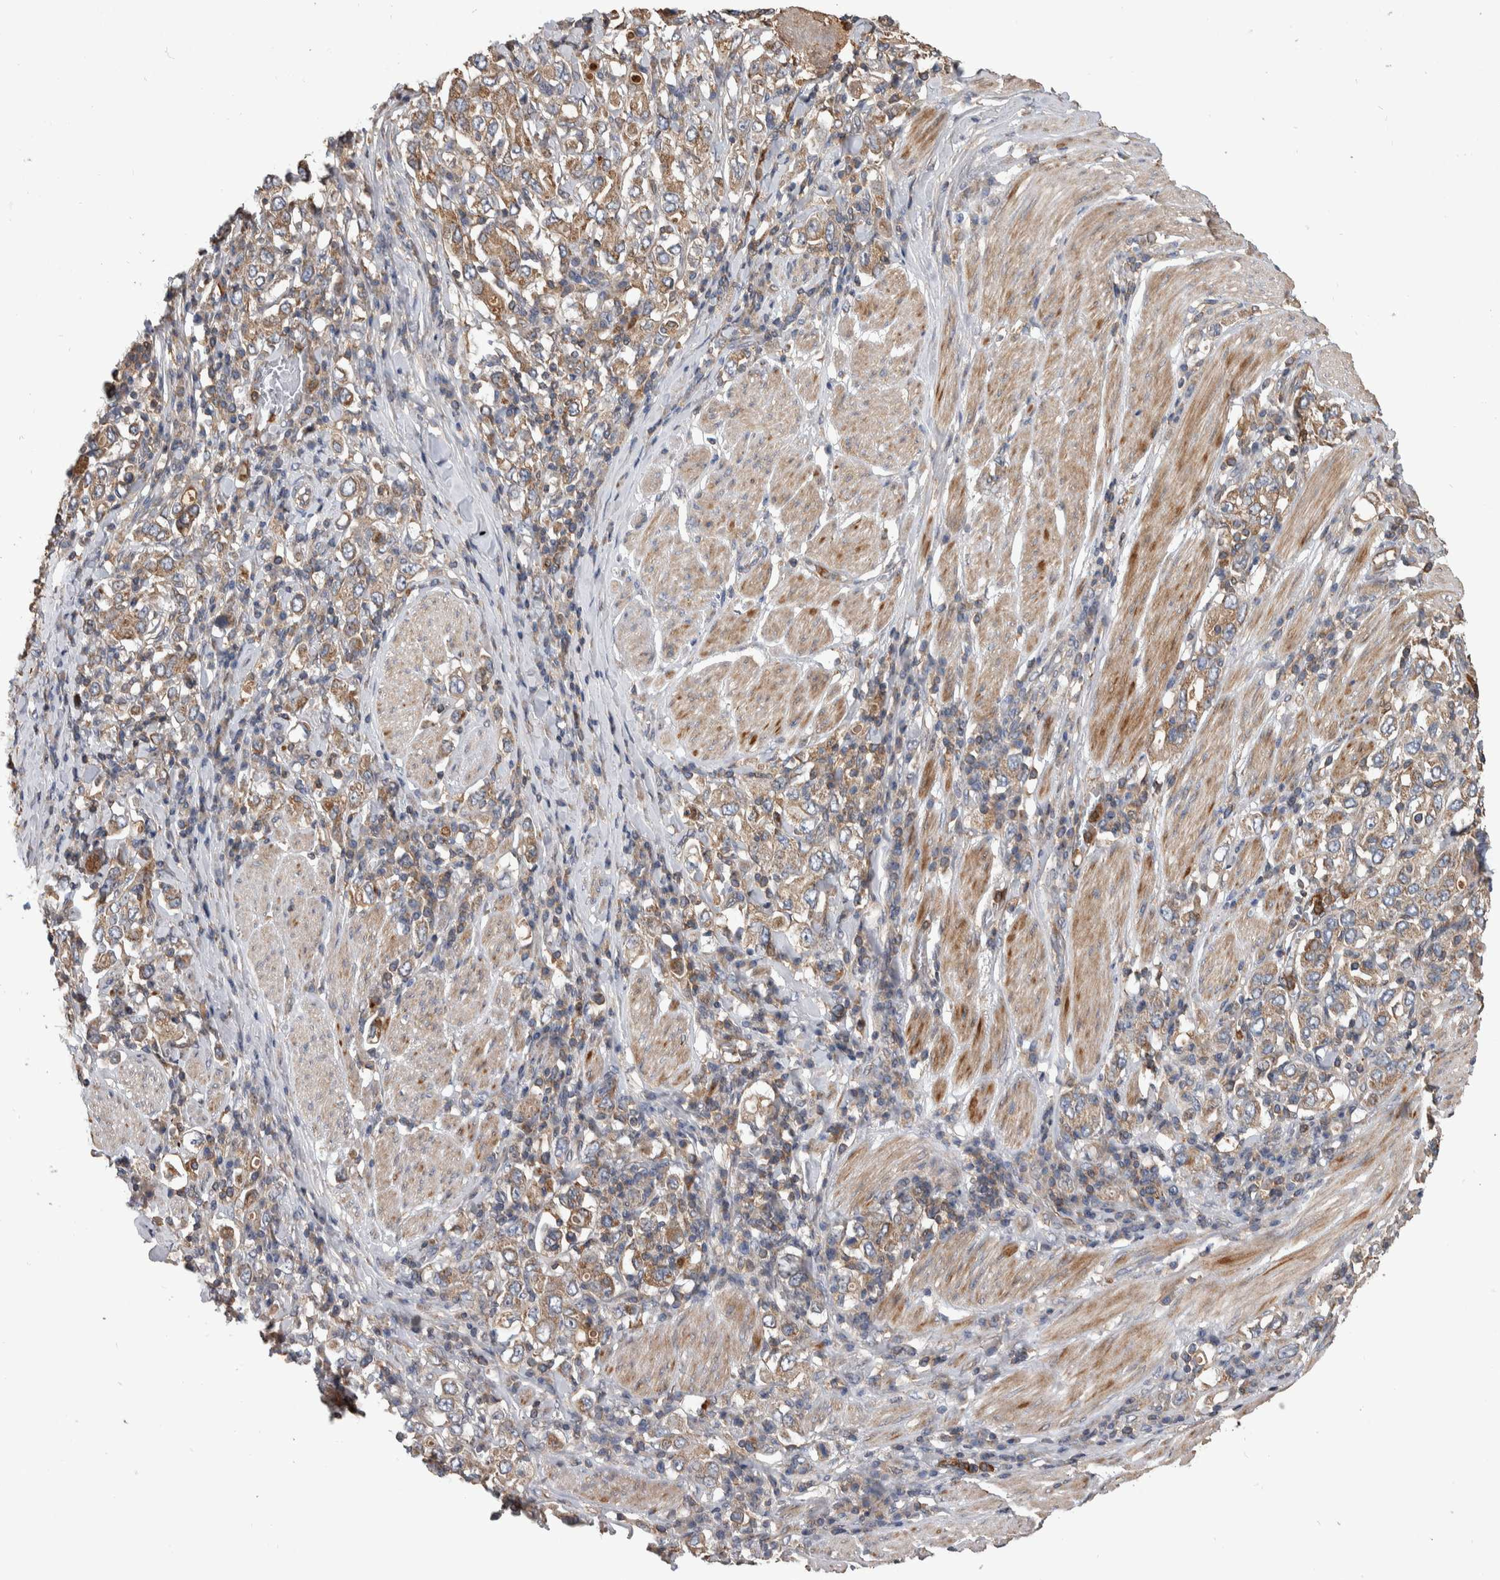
{"staining": {"intensity": "moderate", "quantity": ">75%", "location": "cytoplasmic/membranous"}, "tissue": "stomach cancer", "cell_type": "Tumor cells", "image_type": "cancer", "snomed": [{"axis": "morphology", "description": "Adenocarcinoma, NOS"}, {"axis": "topography", "description": "Stomach, upper"}], "caption": "Immunohistochemical staining of human adenocarcinoma (stomach) displays moderate cytoplasmic/membranous protein positivity in about >75% of tumor cells.", "gene": "SDCBP", "patient": {"sex": "male", "age": 62}}